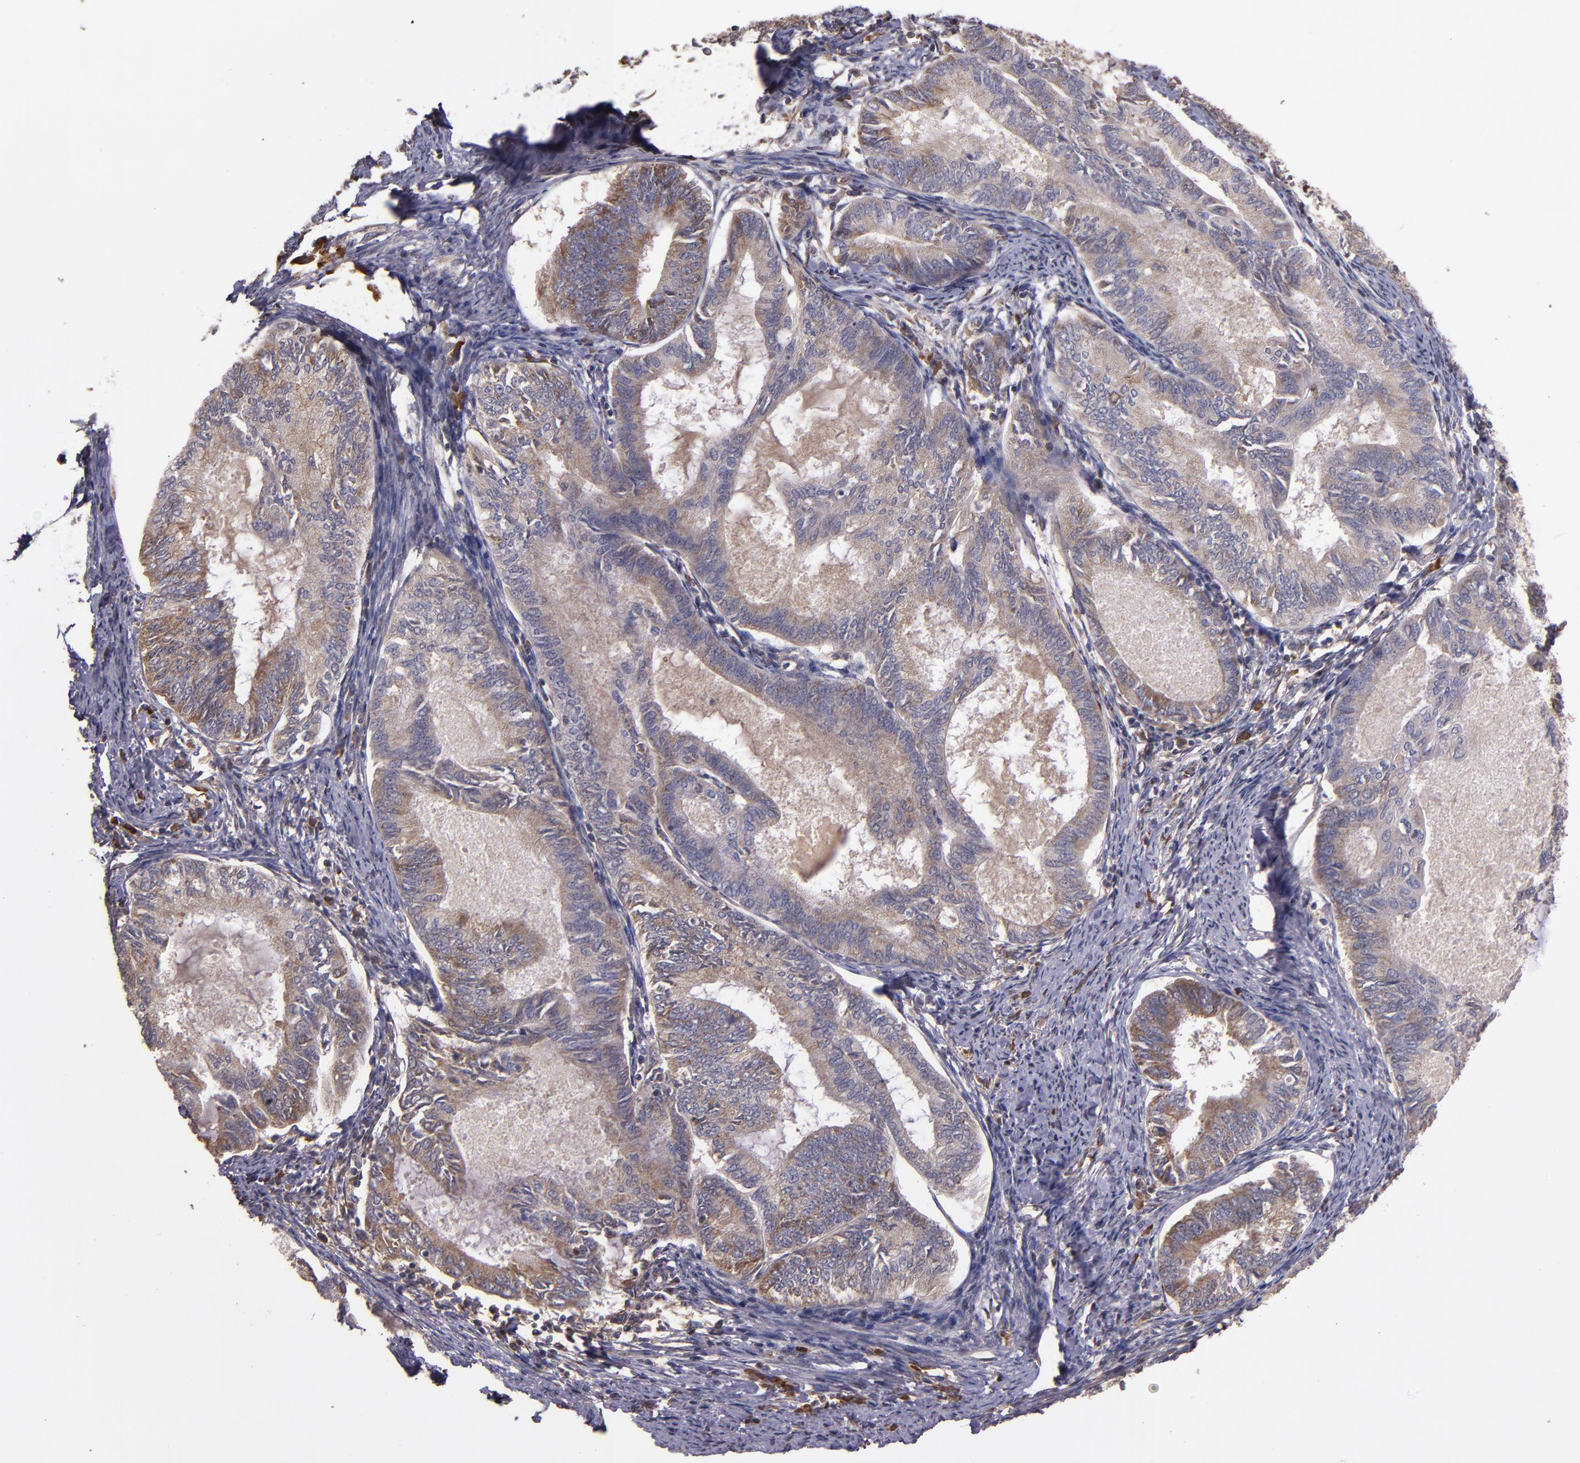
{"staining": {"intensity": "weak", "quantity": ">75%", "location": "cytoplasmic/membranous"}, "tissue": "endometrial cancer", "cell_type": "Tumor cells", "image_type": "cancer", "snomed": [{"axis": "morphology", "description": "Adenocarcinoma, NOS"}, {"axis": "topography", "description": "Endometrium"}], "caption": "This is an image of IHC staining of endometrial adenocarcinoma, which shows weak staining in the cytoplasmic/membranous of tumor cells.", "gene": "PRAF2", "patient": {"sex": "female", "age": 86}}